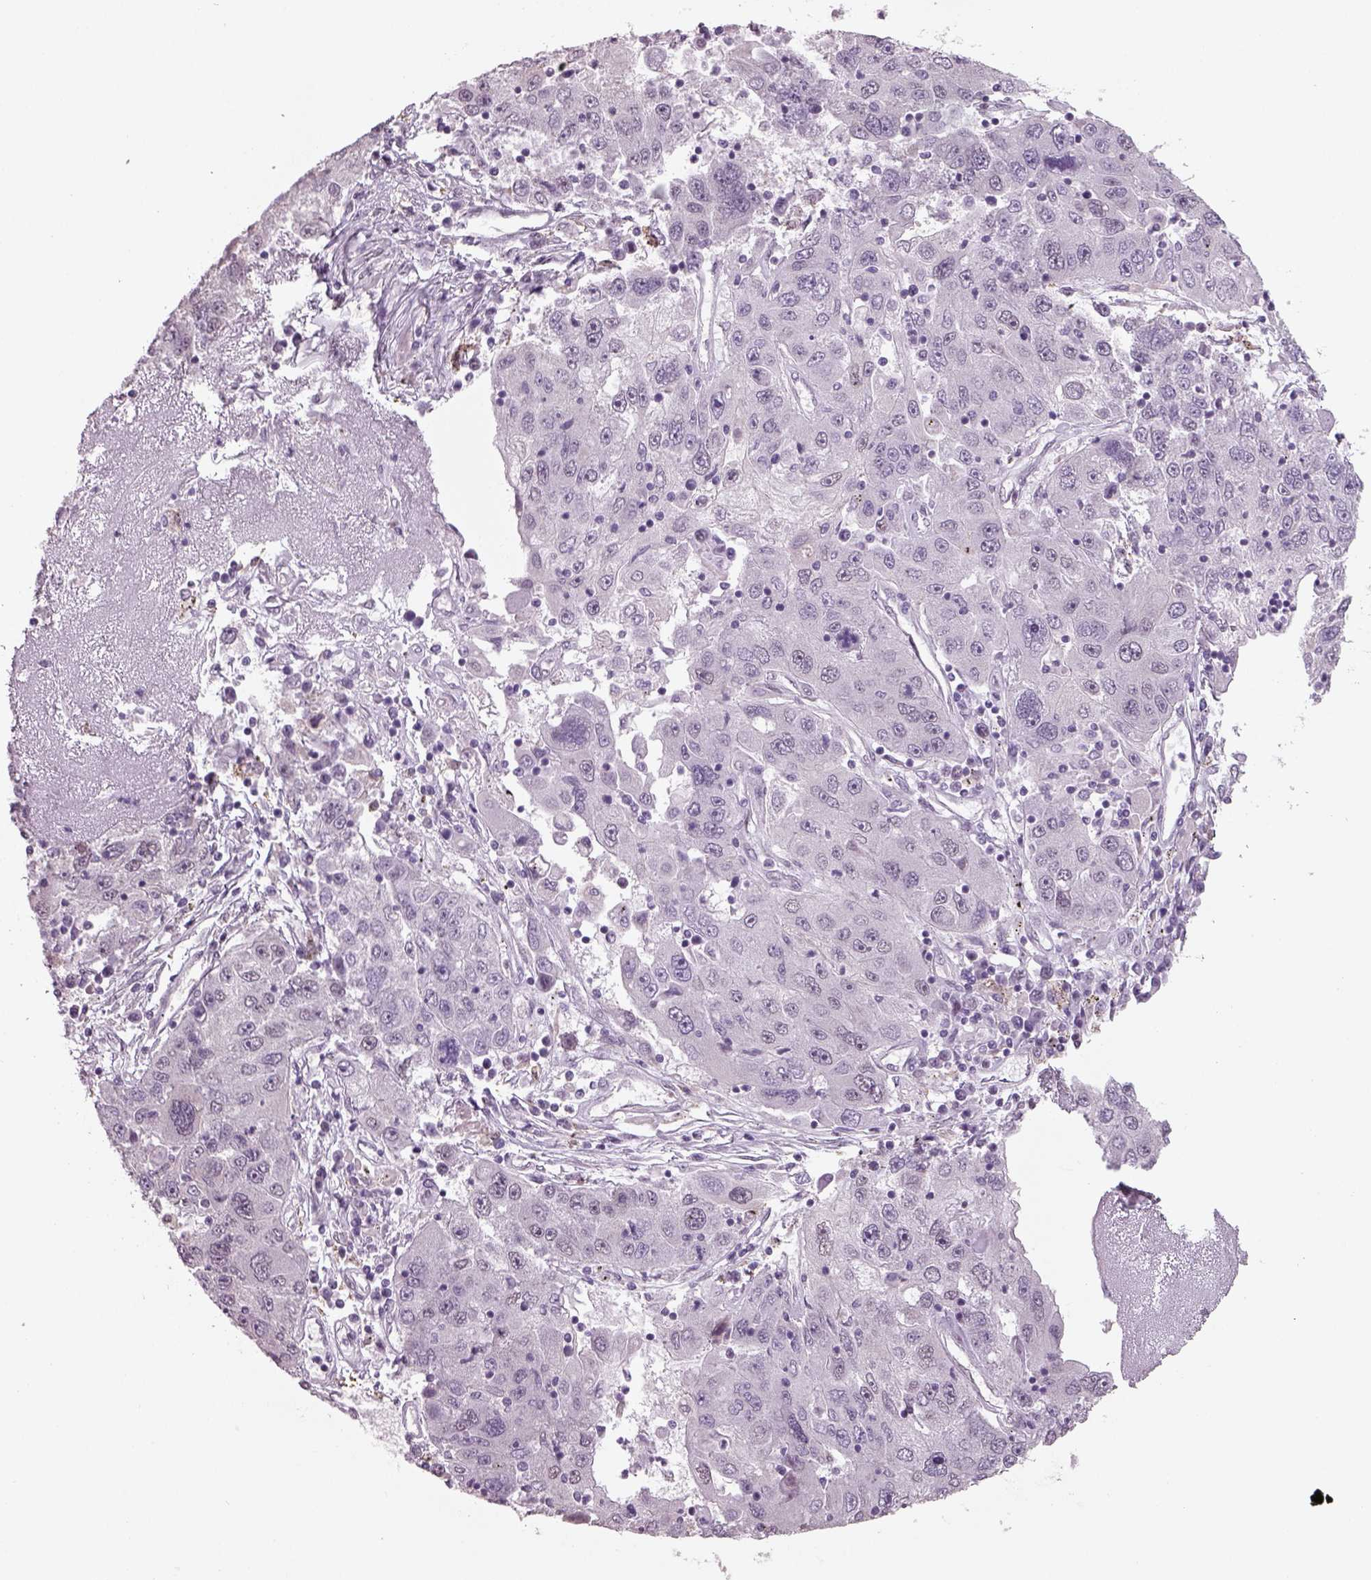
{"staining": {"intensity": "negative", "quantity": "none", "location": "none"}, "tissue": "stomach cancer", "cell_type": "Tumor cells", "image_type": "cancer", "snomed": [{"axis": "morphology", "description": "Adenocarcinoma, NOS"}, {"axis": "topography", "description": "Stomach"}], "caption": "This is a photomicrograph of IHC staining of stomach cancer (adenocarcinoma), which shows no staining in tumor cells.", "gene": "NAT8", "patient": {"sex": "male", "age": 56}}